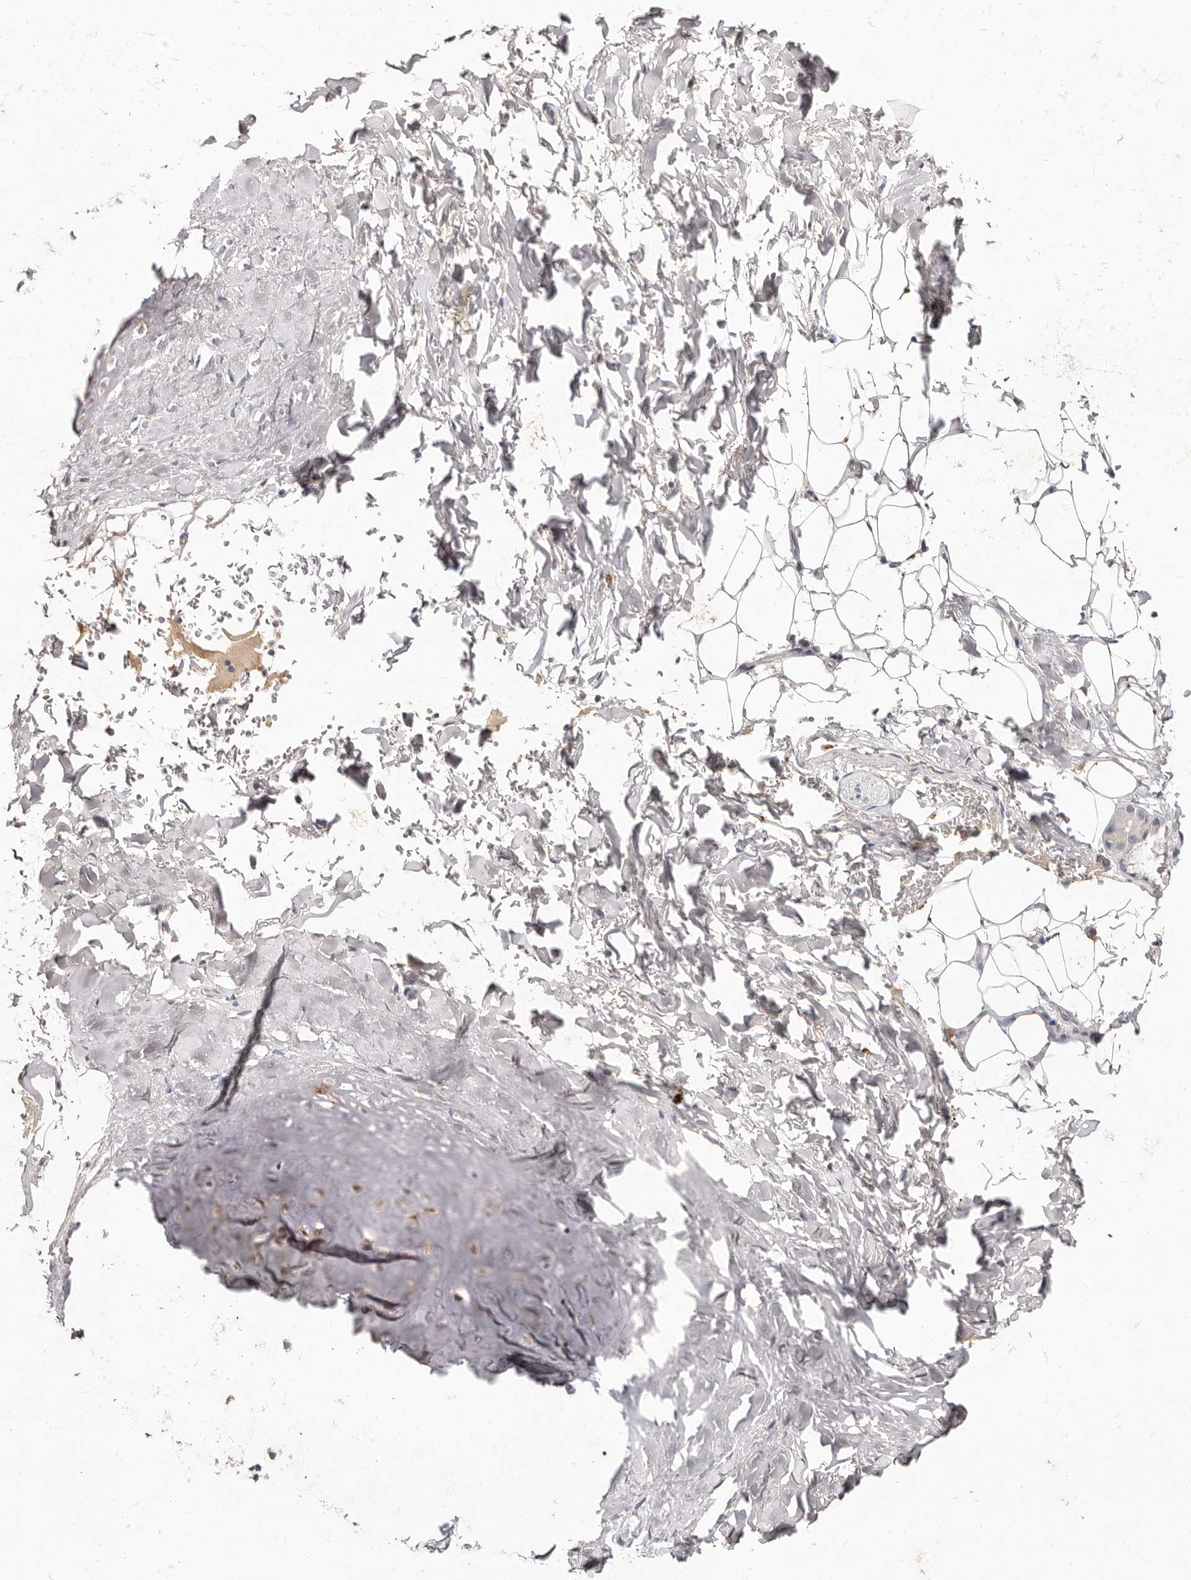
{"staining": {"intensity": "moderate", "quantity": "25%-75%", "location": "cytoplasmic/membranous"}, "tissue": "adipose tissue", "cell_type": "Adipocytes", "image_type": "normal", "snomed": [{"axis": "morphology", "description": "Normal tissue, NOS"}, {"axis": "topography", "description": "Cartilage tissue"}], "caption": "High-power microscopy captured an IHC image of unremarkable adipose tissue, revealing moderate cytoplasmic/membranous expression in approximately 25%-75% of adipocytes. (DAB IHC with brightfield microscopy, high magnification).", "gene": "SCUBE2", "patient": {"sex": "female", "age": 63}}